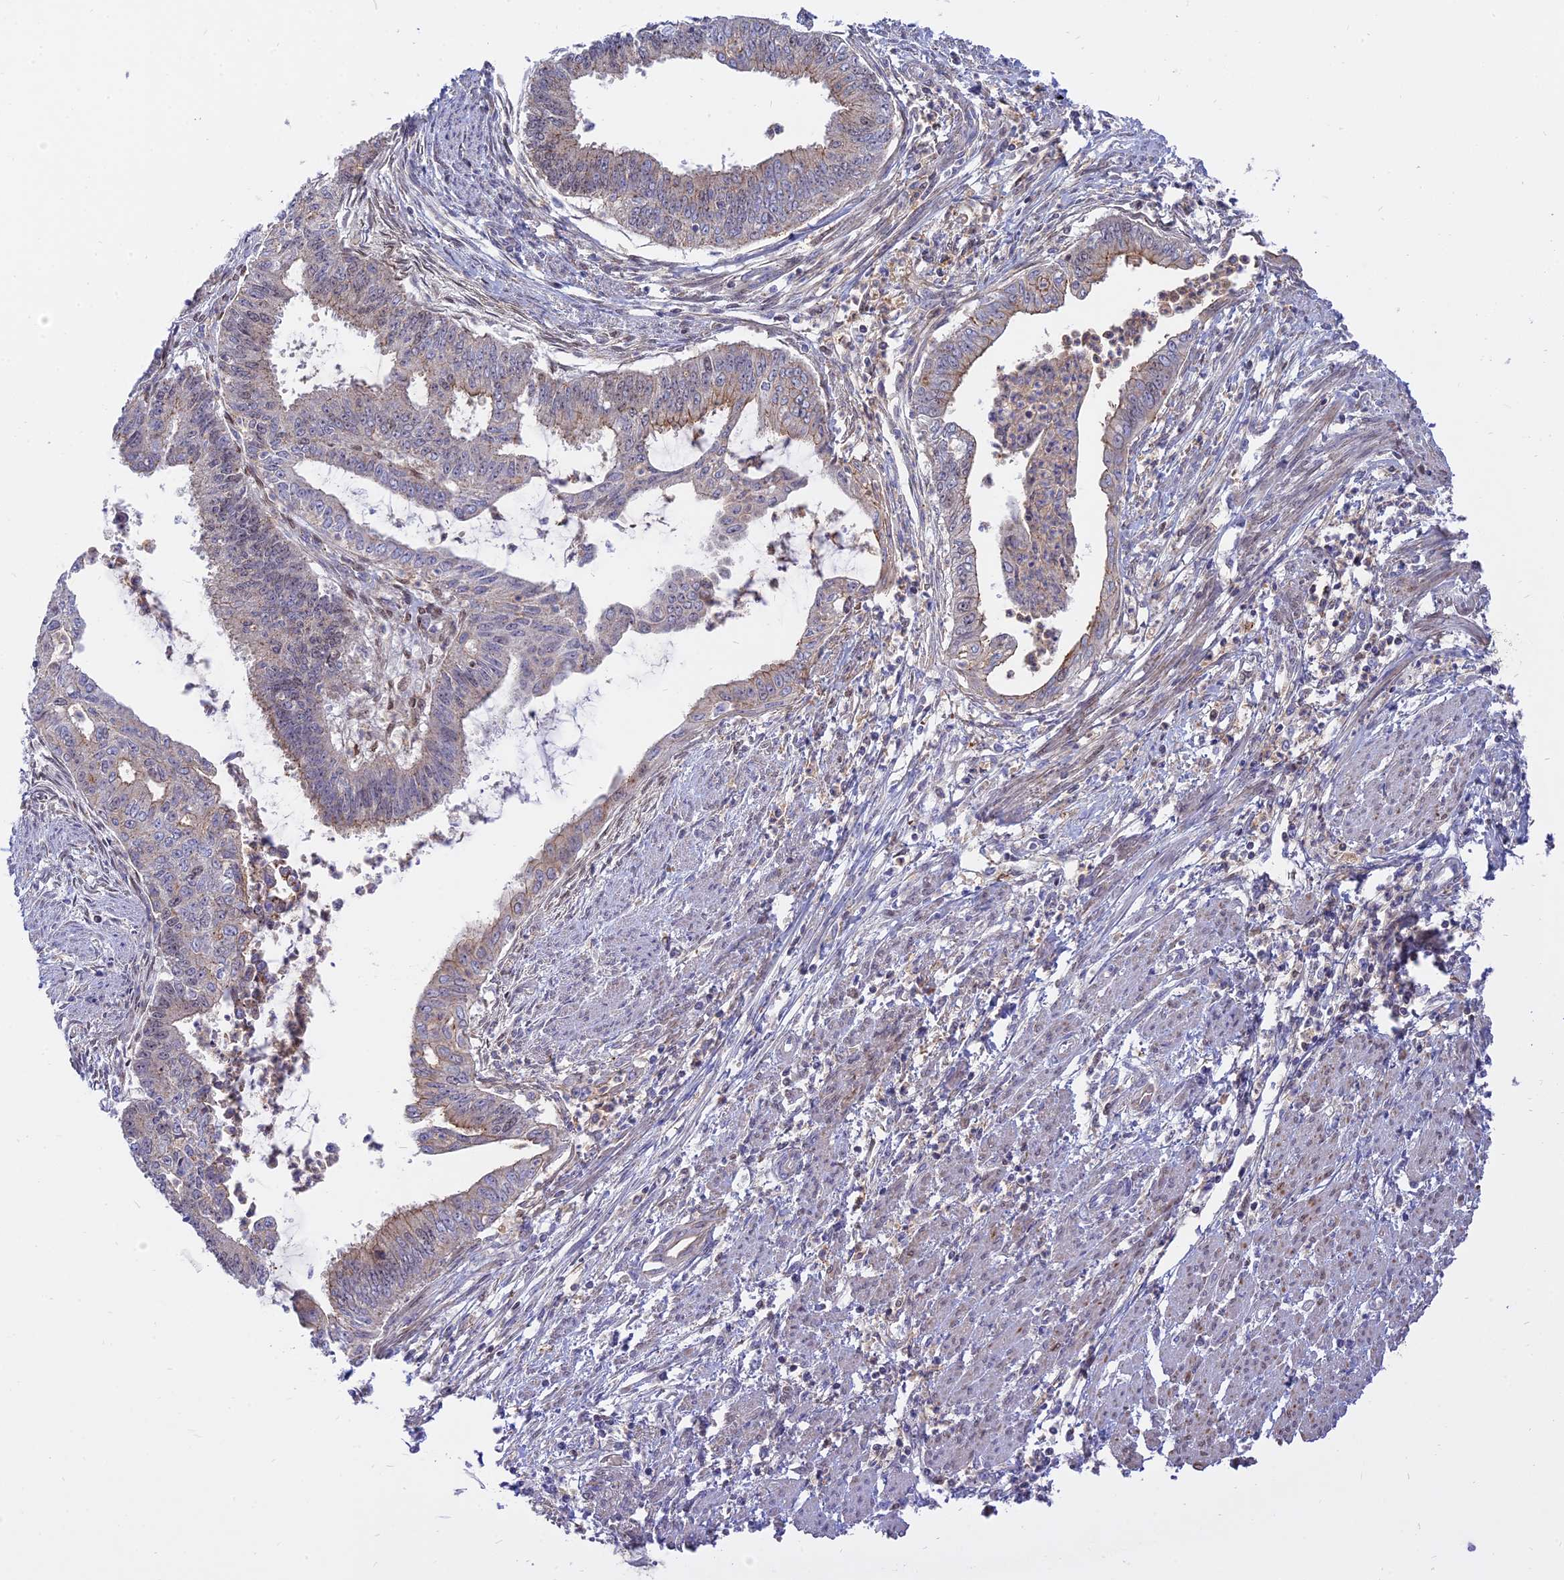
{"staining": {"intensity": "weak", "quantity": "<25%", "location": "cytoplasmic/membranous"}, "tissue": "endometrial cancer", "cell_type": "Tumor cells", "image_type": "cancer", "snomed": [{"axis": "morphology", "description": "Adenocarcinoma, NOS"}, {"axis": "topography", "description": "Endometrium"}], "caption": "Endometrial cancer (adenocarcinoma) stained for a protein using immunohistochemistry (IHC) shows no staining tumor cells.", "gene": "CENPV", "patient": {"sex": "female", "age": 73}}